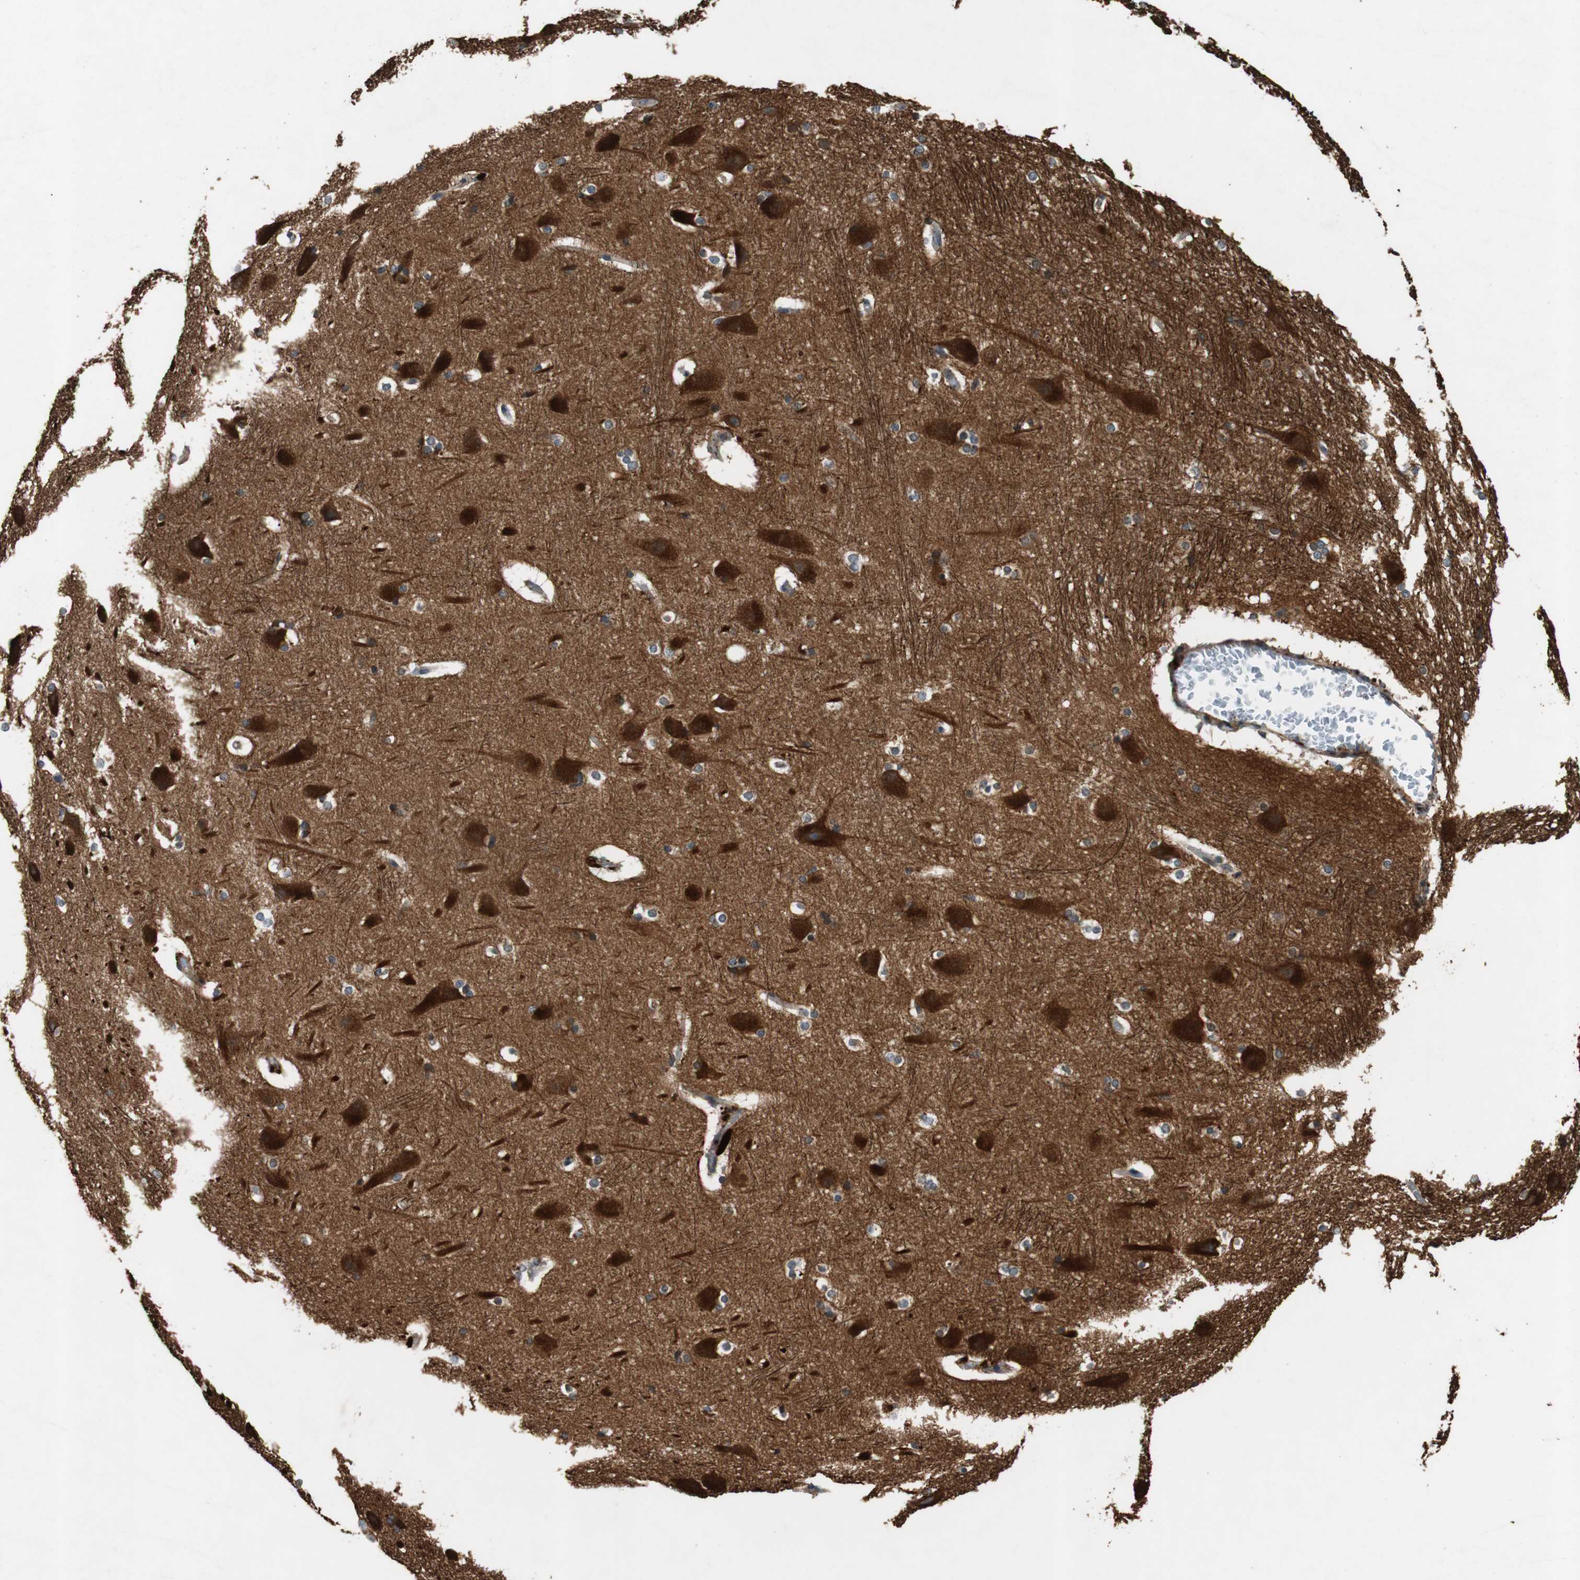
{"staining": {"intensity": "negative", "quantity": "none", "location": "none"}, "tissue": "hippocampus", "cell_type": "Glial cells", "image_type": "normal", "snomed": [{"axis": "morphology", "description": "Normal tissue, NOS"}, {"axis": "topography", "description": "Hippocampus"}], "caption": "DAB immunohistochemical staining of normal human hippocampus reveals no significant positivity in glial cells. (Stains: DAB (3,3'-diaminobenzidine) IHC with hematoxylin counter stain, Microscopy: brightfield microscopy at high magnification).", "gene": "TUBA4A", "patient": {"sex": "female", "age": 19}}